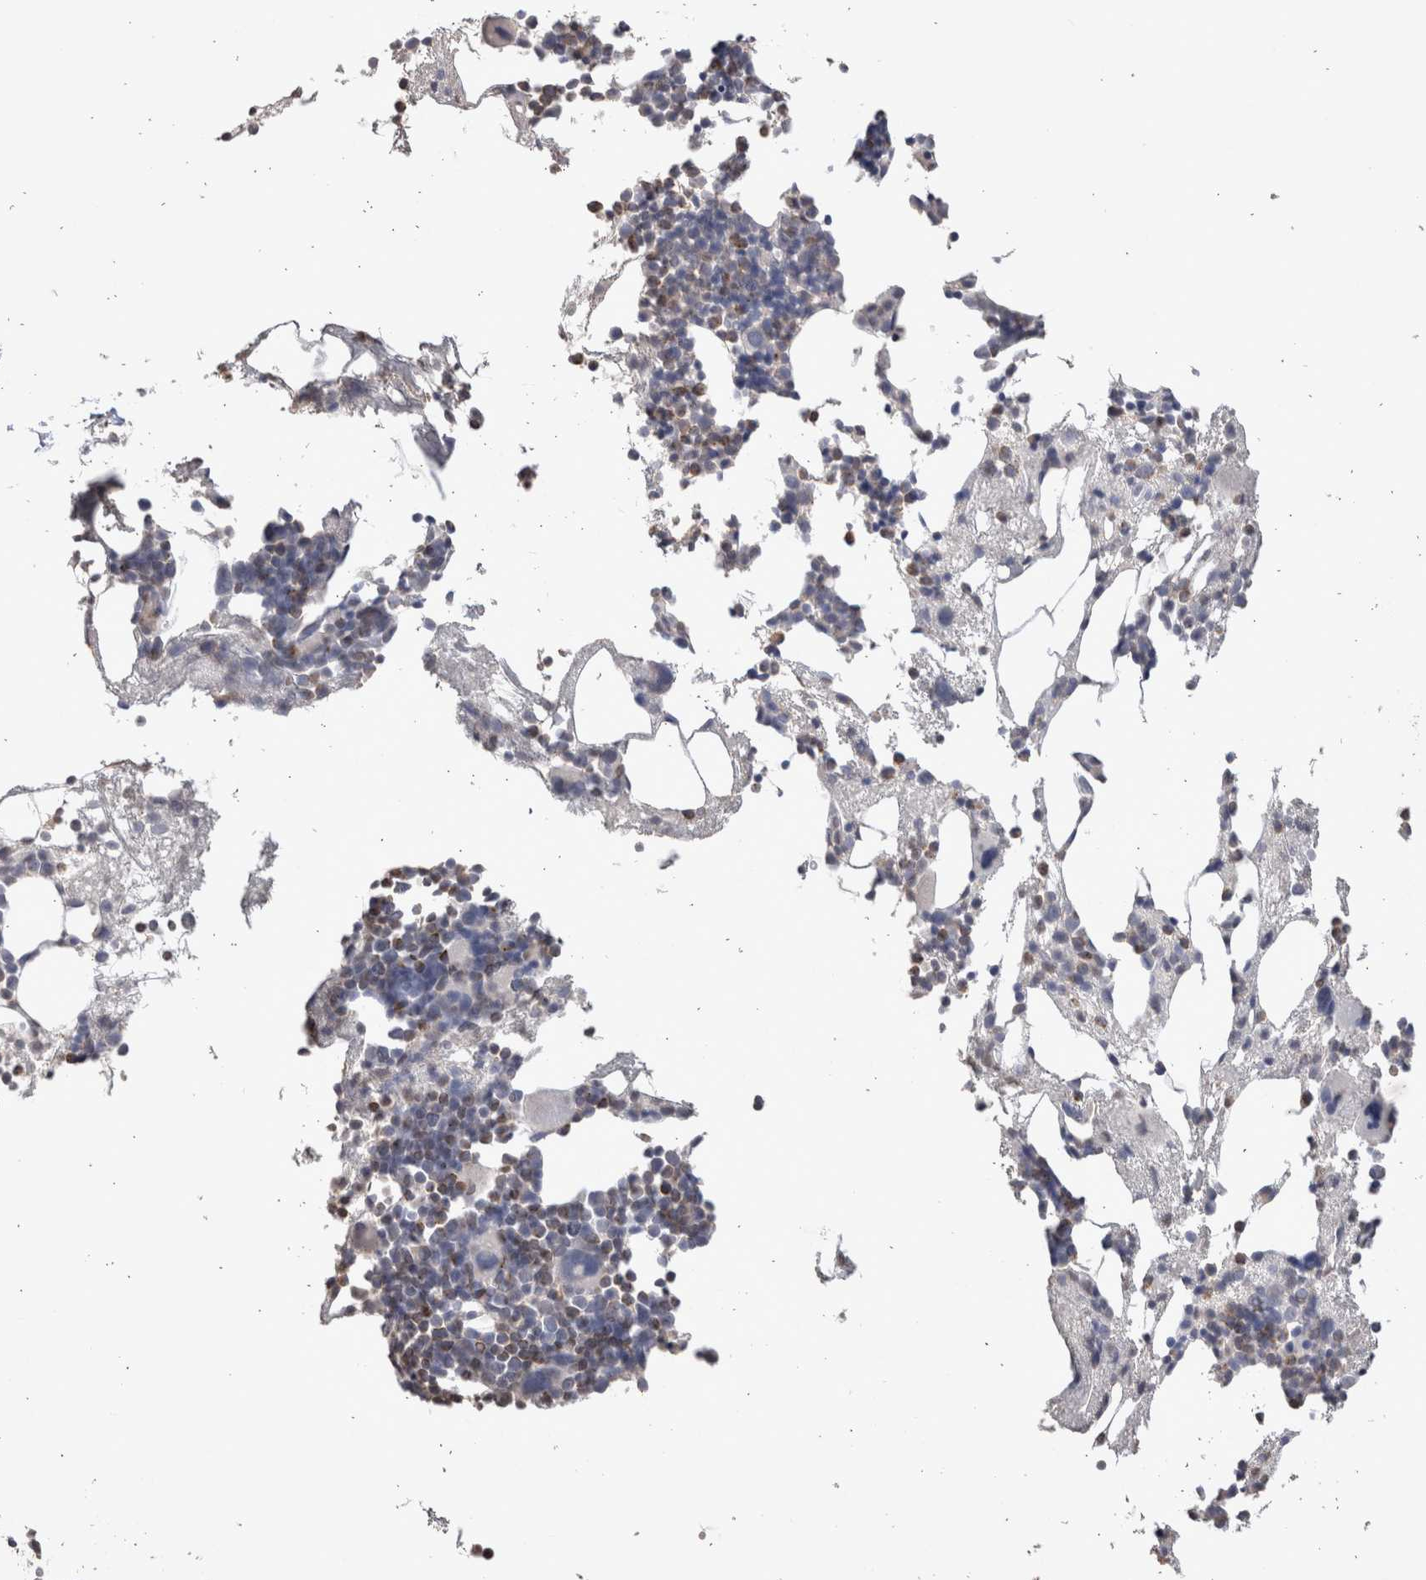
{"staining": {"intensity": "moderate", "quantity": "<25%", "location": "cytoplasmic/membranous"}, "tissue": "bone marrow", "cell_type": "Hematopoietic cells", "image_type": "normal", "snomed": [{"axis": "morphology", "description": "Normal tissue, NOS"}, {"axis": "morphology", "description": "Inflammation, NOS"}, {"axis": "topography", "description": "Bone marrow"}], "caption": "Human bone marrow stained with a brown dye displays moderate cytoplasmic/membranous positive staining in approximately <25% of hematopoietic cells.", "gene": "LGALS2", "patient": {"sex": "female", "age": 81}}